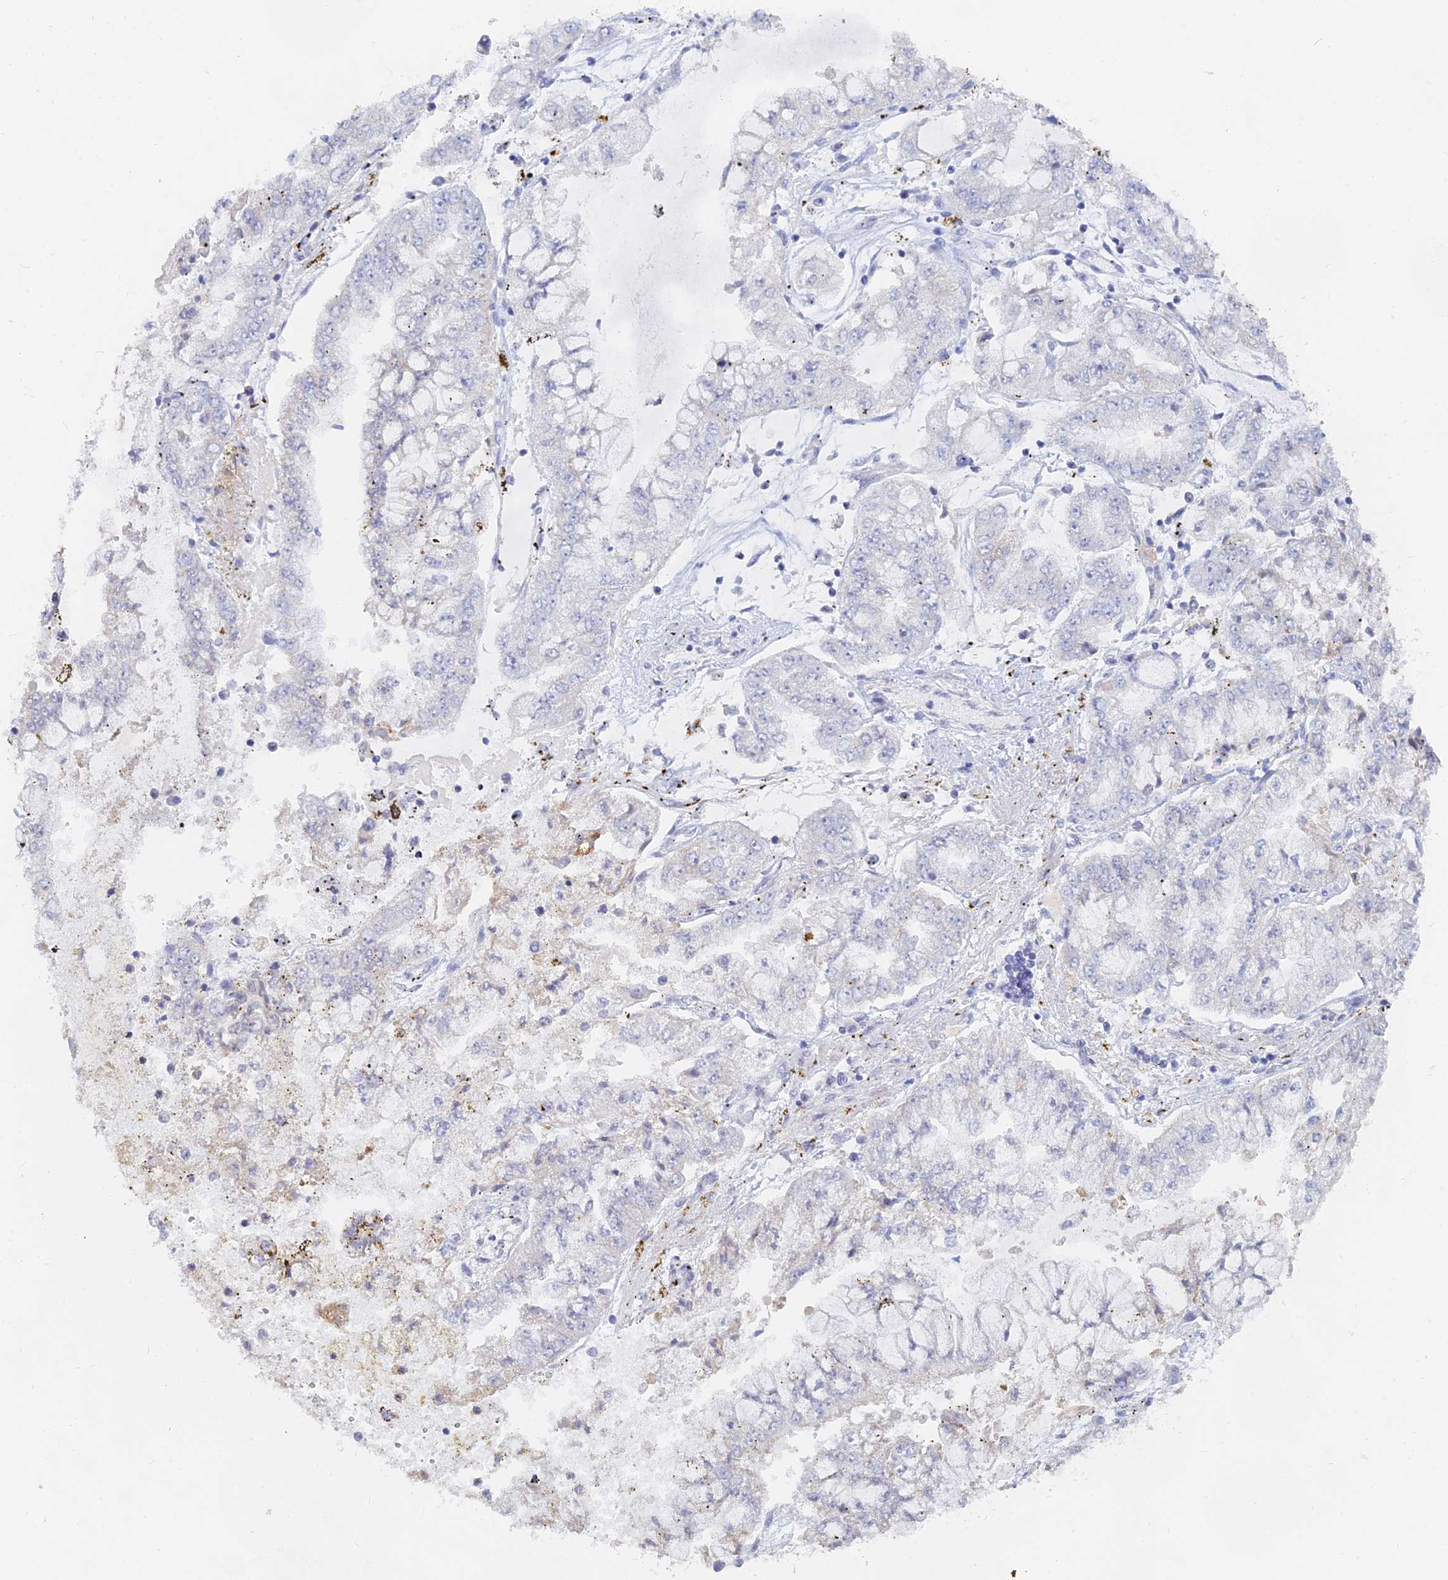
{"staining": {"intensity": "negative", "quantity": "none", "location": "none"}, "tissue": "stomach cancer", "cell_type": "Tumor cells", "image_type": "cancer", "snomed": [{"axis": "morphology", "description": "Adenocarcinoma, NOS"}, {"axis": "topography", "description": "Stomach"}], "caption": "Tumor cells show no significant protein expression in stomach cancer (adenocarcinoma).", "gene": "LRIF1", "patient": {"sex": "male", "age": 76}}